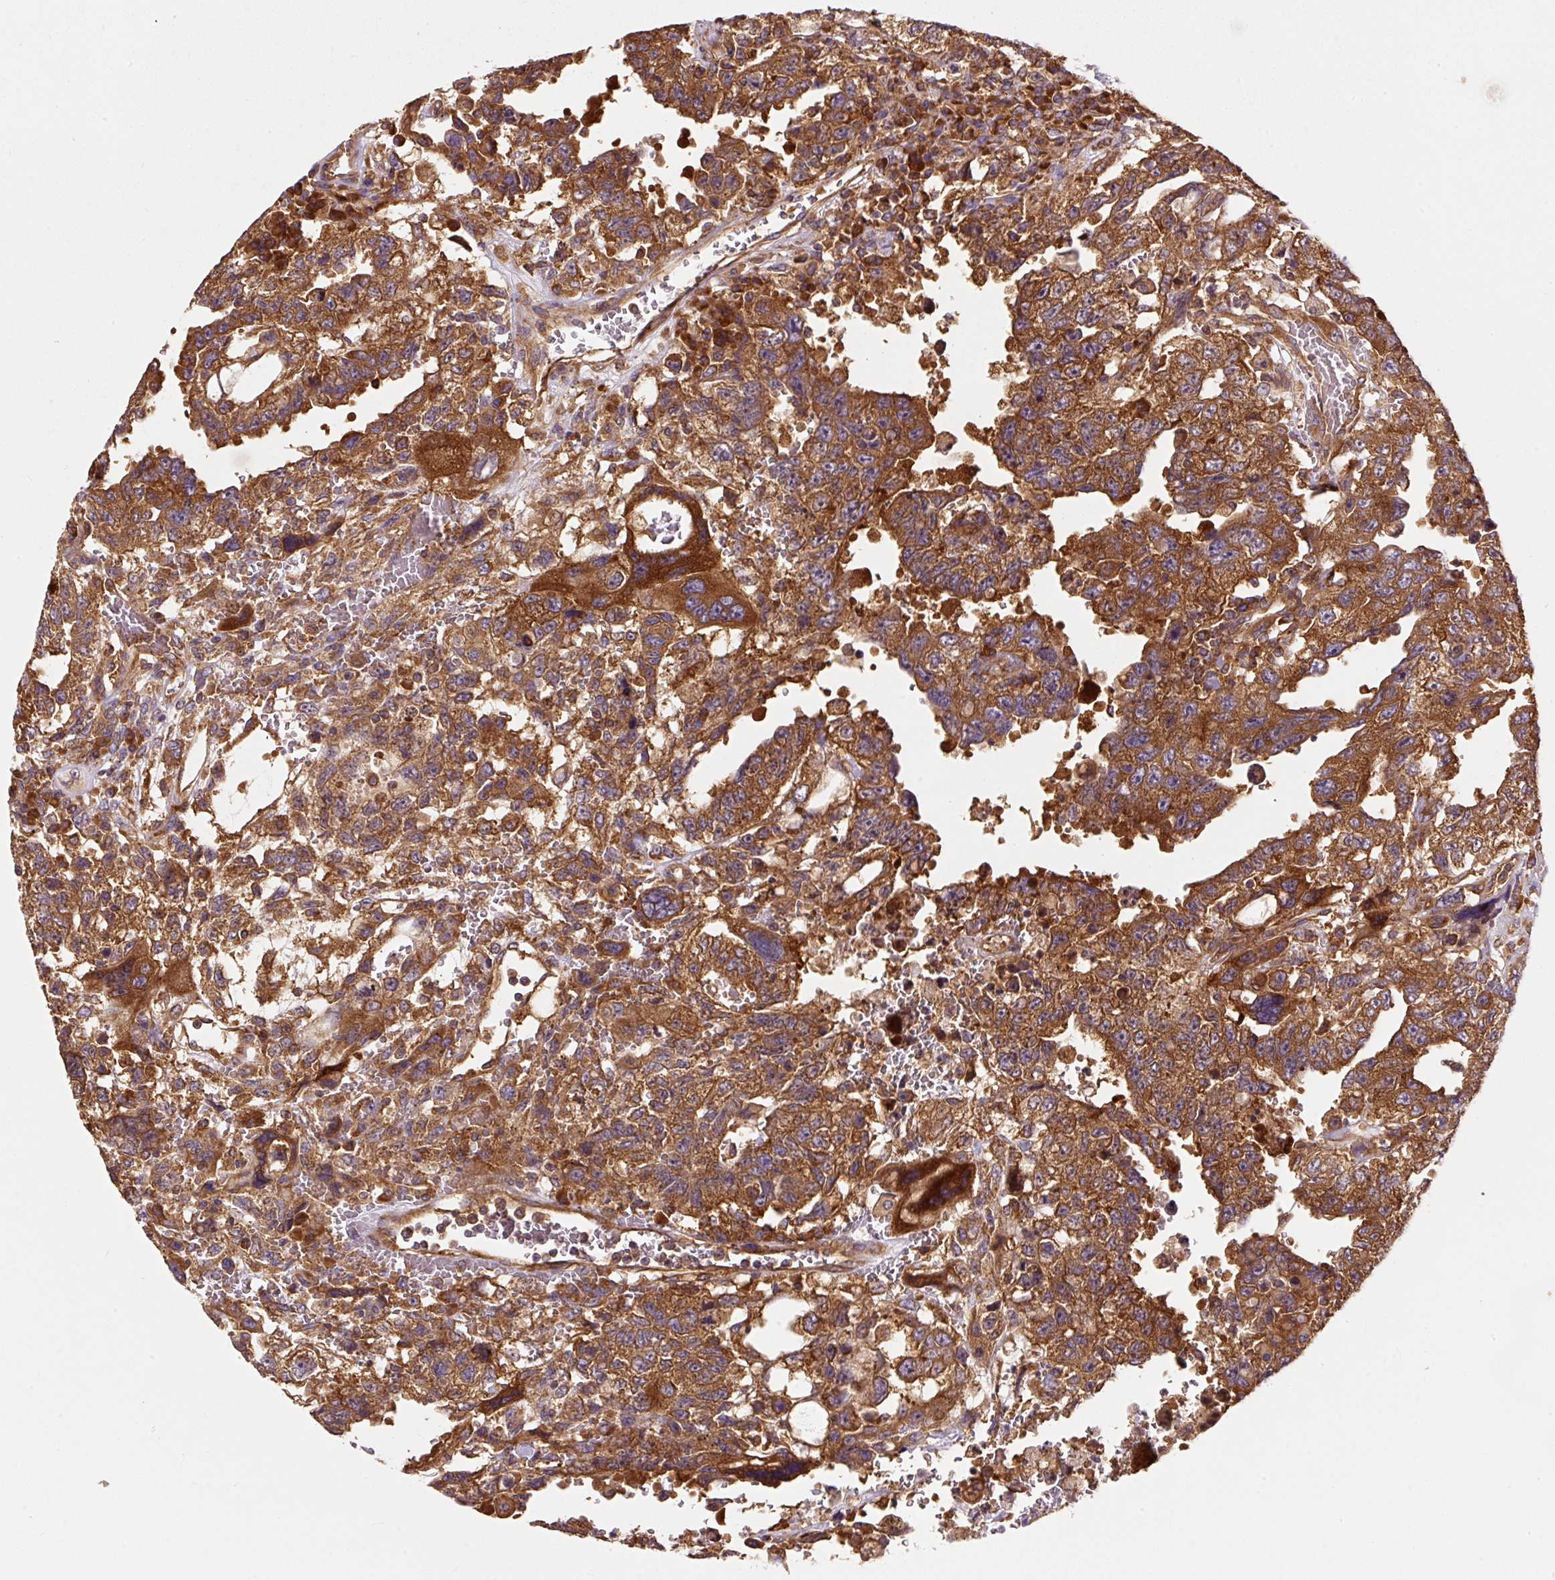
{"staining": {"intensity": "strong", "quantity": ">75%", "location": "cytoplasmic/membranous"}, "tissue": "testis cancer", "cell_type": "Tumor cells", "image_type": "cancer", "snomed": [{"axis": "morphology", "description": "Carcinoma, Embryonal, NOS"}, {"axis": "topography", "description": "Testis"}], "caption": "This histopathology image shows testis cancer stained with immunohistochemistry to label a protein in brown. The cytoplasmic/membranous of tumor cells show strong positivity for the protein. Nuclei are counter-stained blue.", "gene": "EIF2S2", "patient": {"sex": "male", "age": 26}}